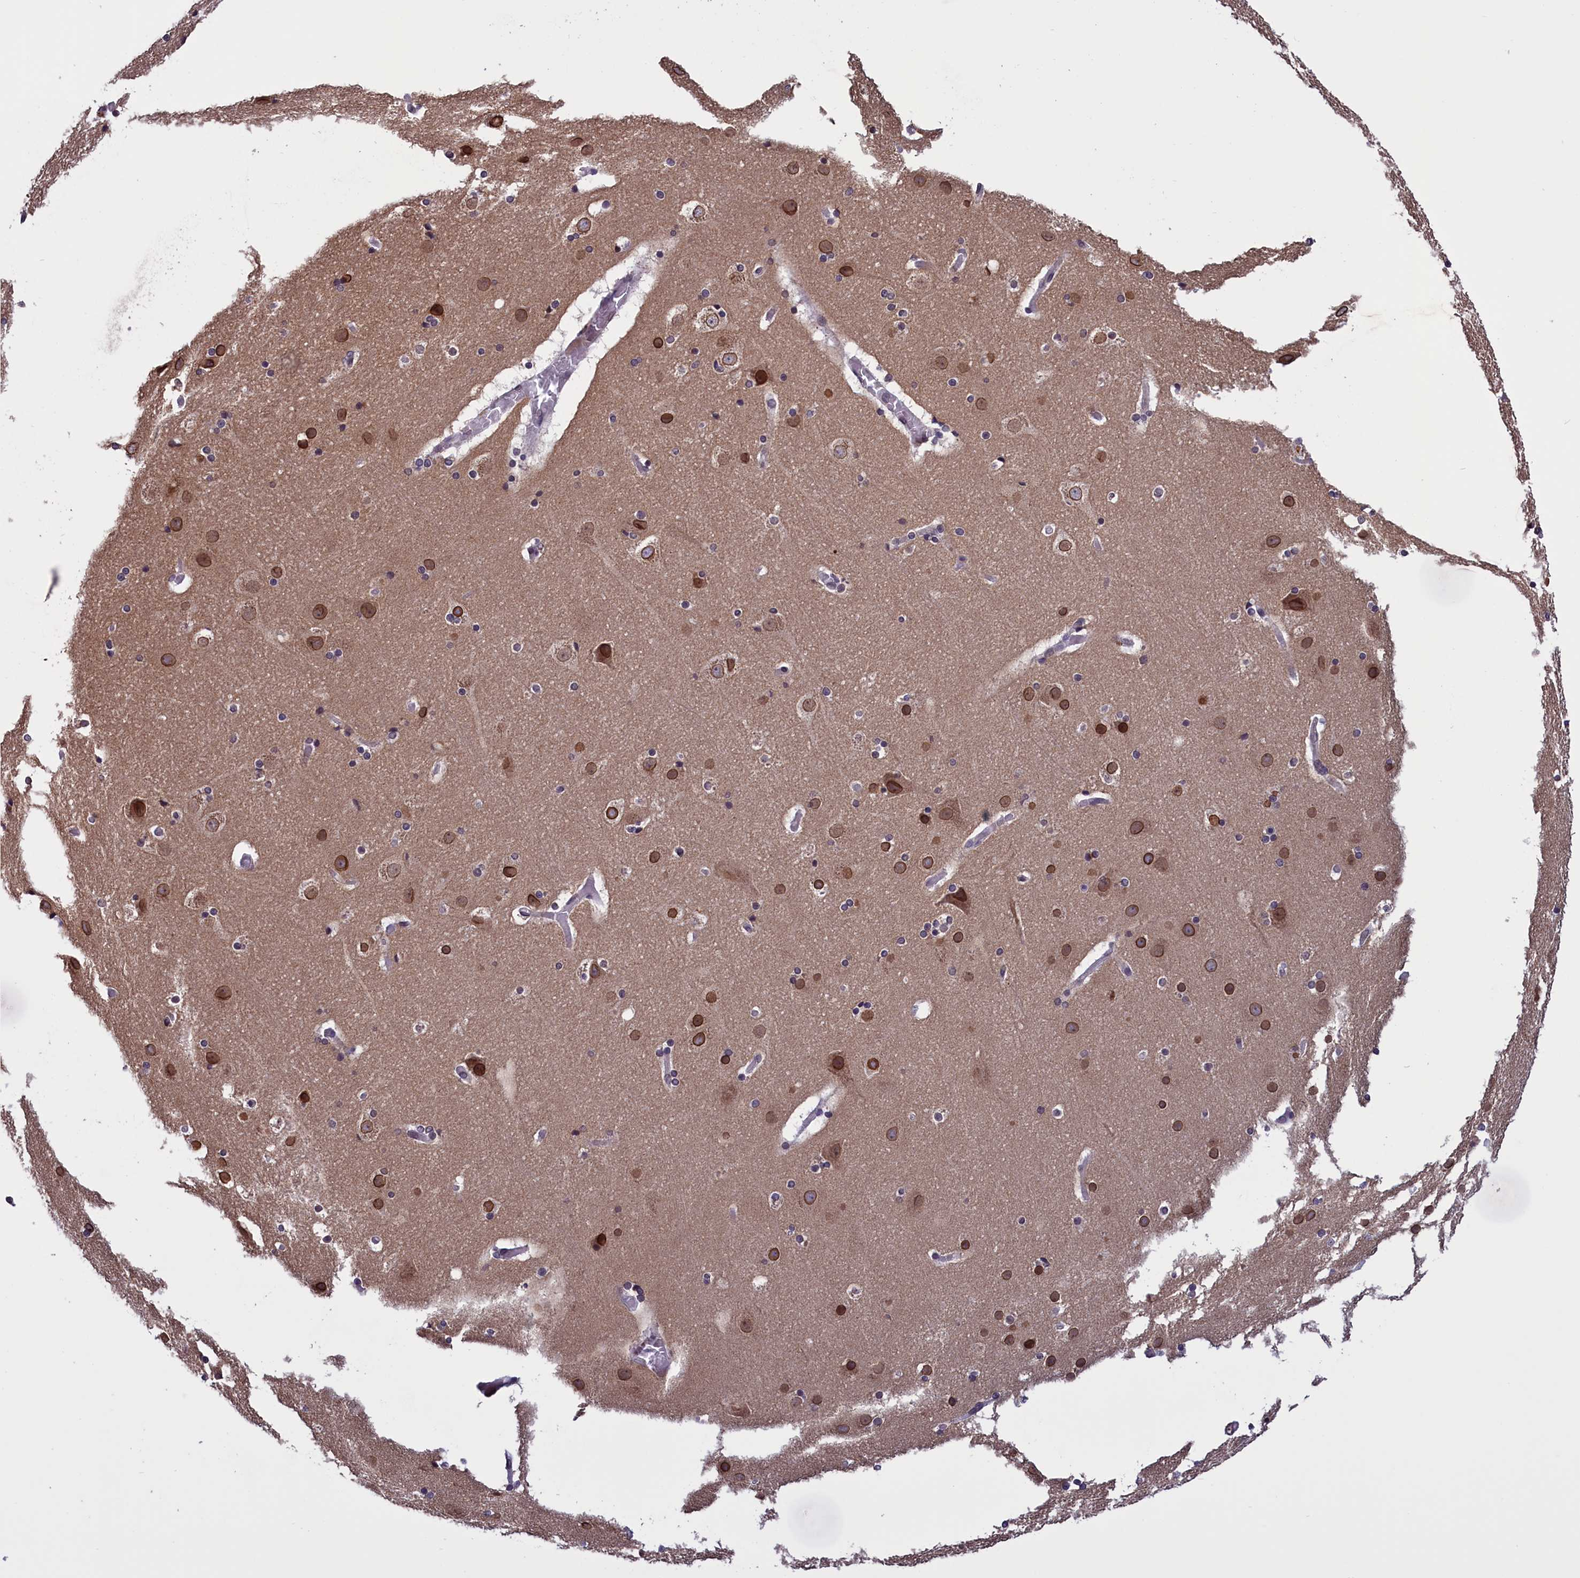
{"staining": {"intensity": "negative", "quantity": "none", "location": "none"}, "tissue": "cerebral cortex", "cell_type": "Endothelial cells", "image_type": "normal", "snomed": [{"axis": "morphology", "description": "Normal tissue, NOS"}, {"axis": "topography", "description": "Cerebral cortex"}], "caption": "Endothelial cells are negative for brown protein staining in unremarkable cerebral cortex. (DAB (3,3'-diaminobenzidine) immunohistochemistry visualized using brightfield microscopy, high magnification).", "gene": "PARS2", "patient": {"sex": "male", "age": 57}}